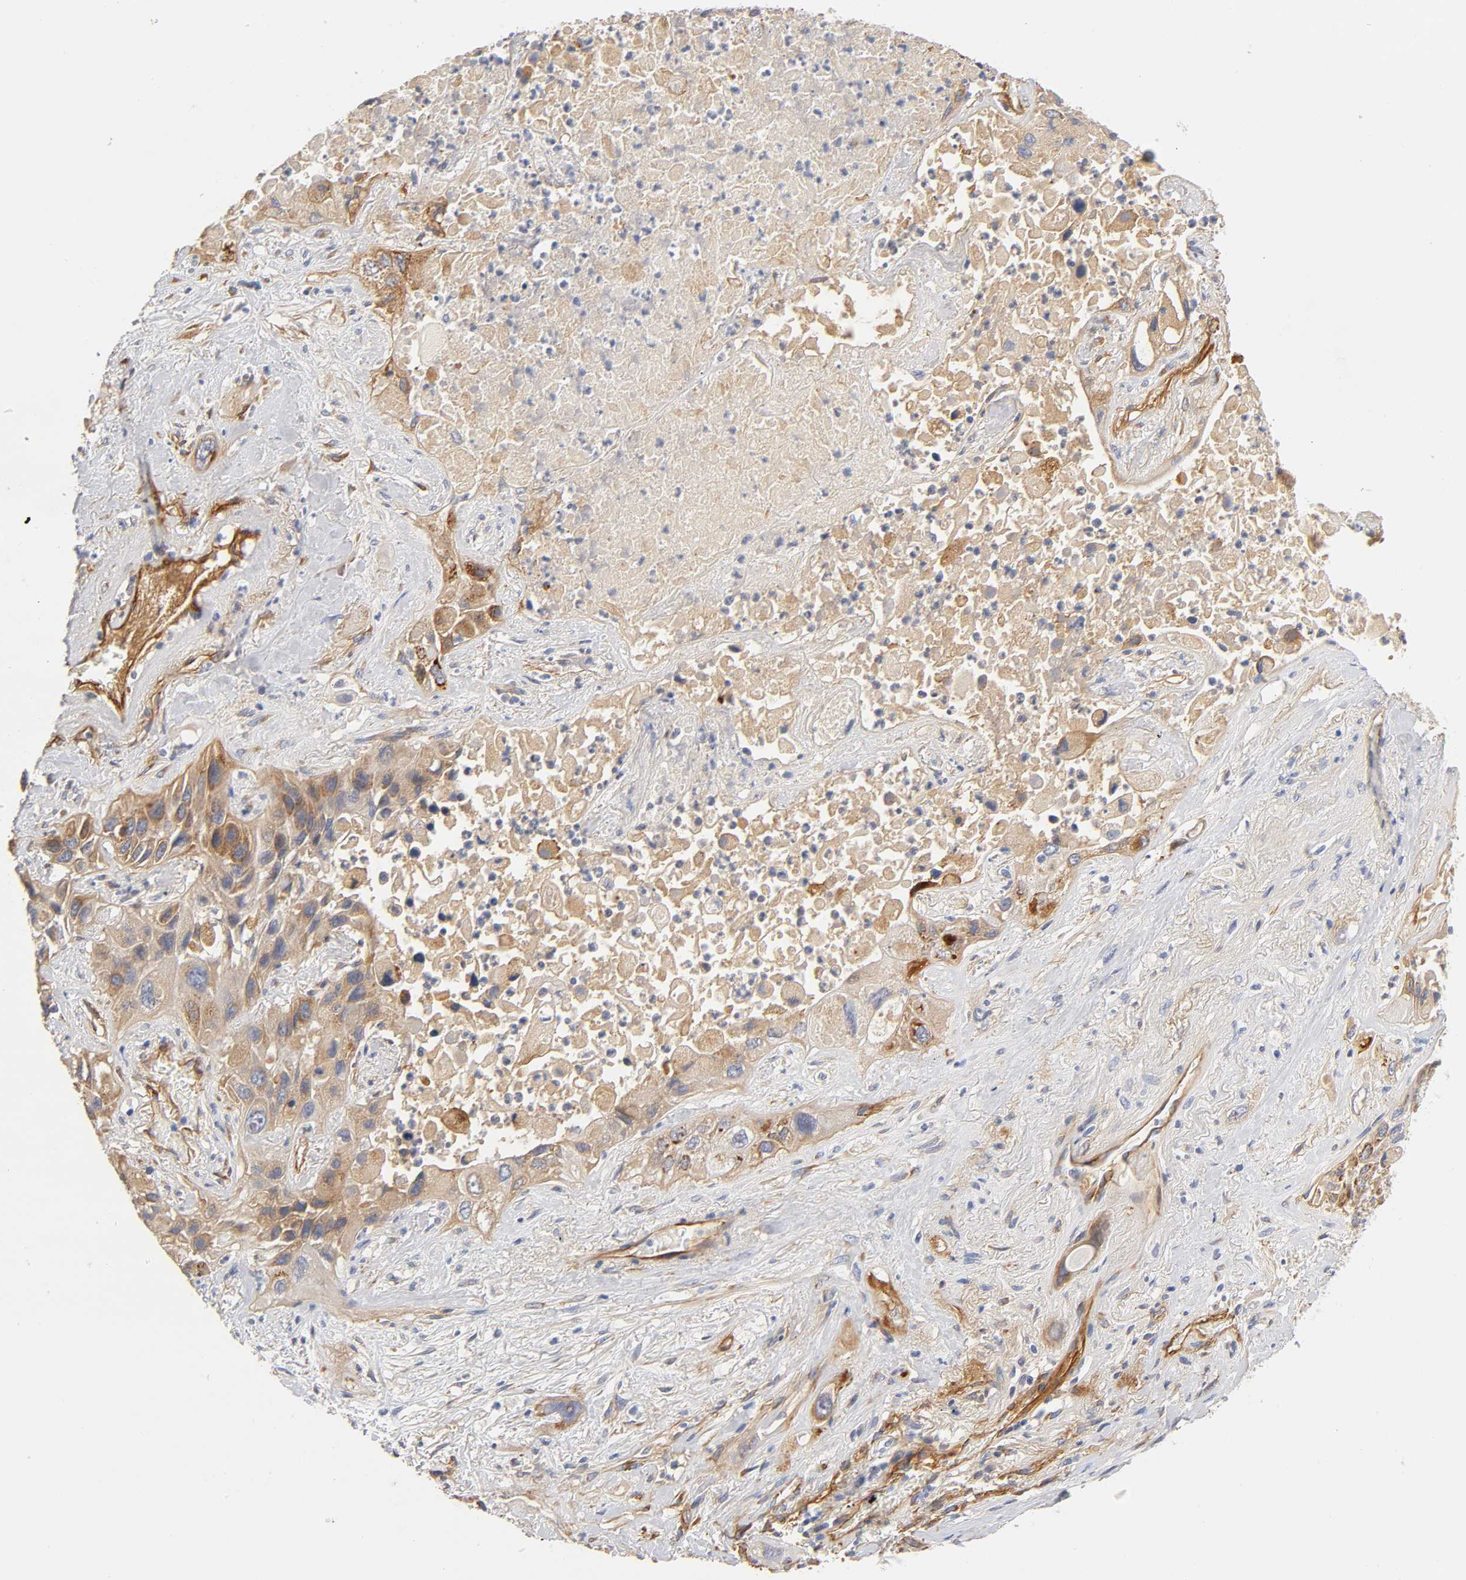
{"staining": {"intensity": "moderate", "quantity": ">75%", "location": "cytoplasmic/membranous"}, "tissue": "lung cancer", "cell_type": "Tumor cells", "image_type": "cancer", "snomed": [{"axis": "morphology", "description": "Squamous cell carcinoma, NOS"}, {"axis": "topography", "description": "Lung"}], "caption": "About >75% of tumor cells in human lung cancer exhibit moderate cytoplasmic/membranous protein positivity as visualized by brown immunohistochemical staining.", "gene": "LAMB1", "patient": {"sex": "female", "age": 76}}